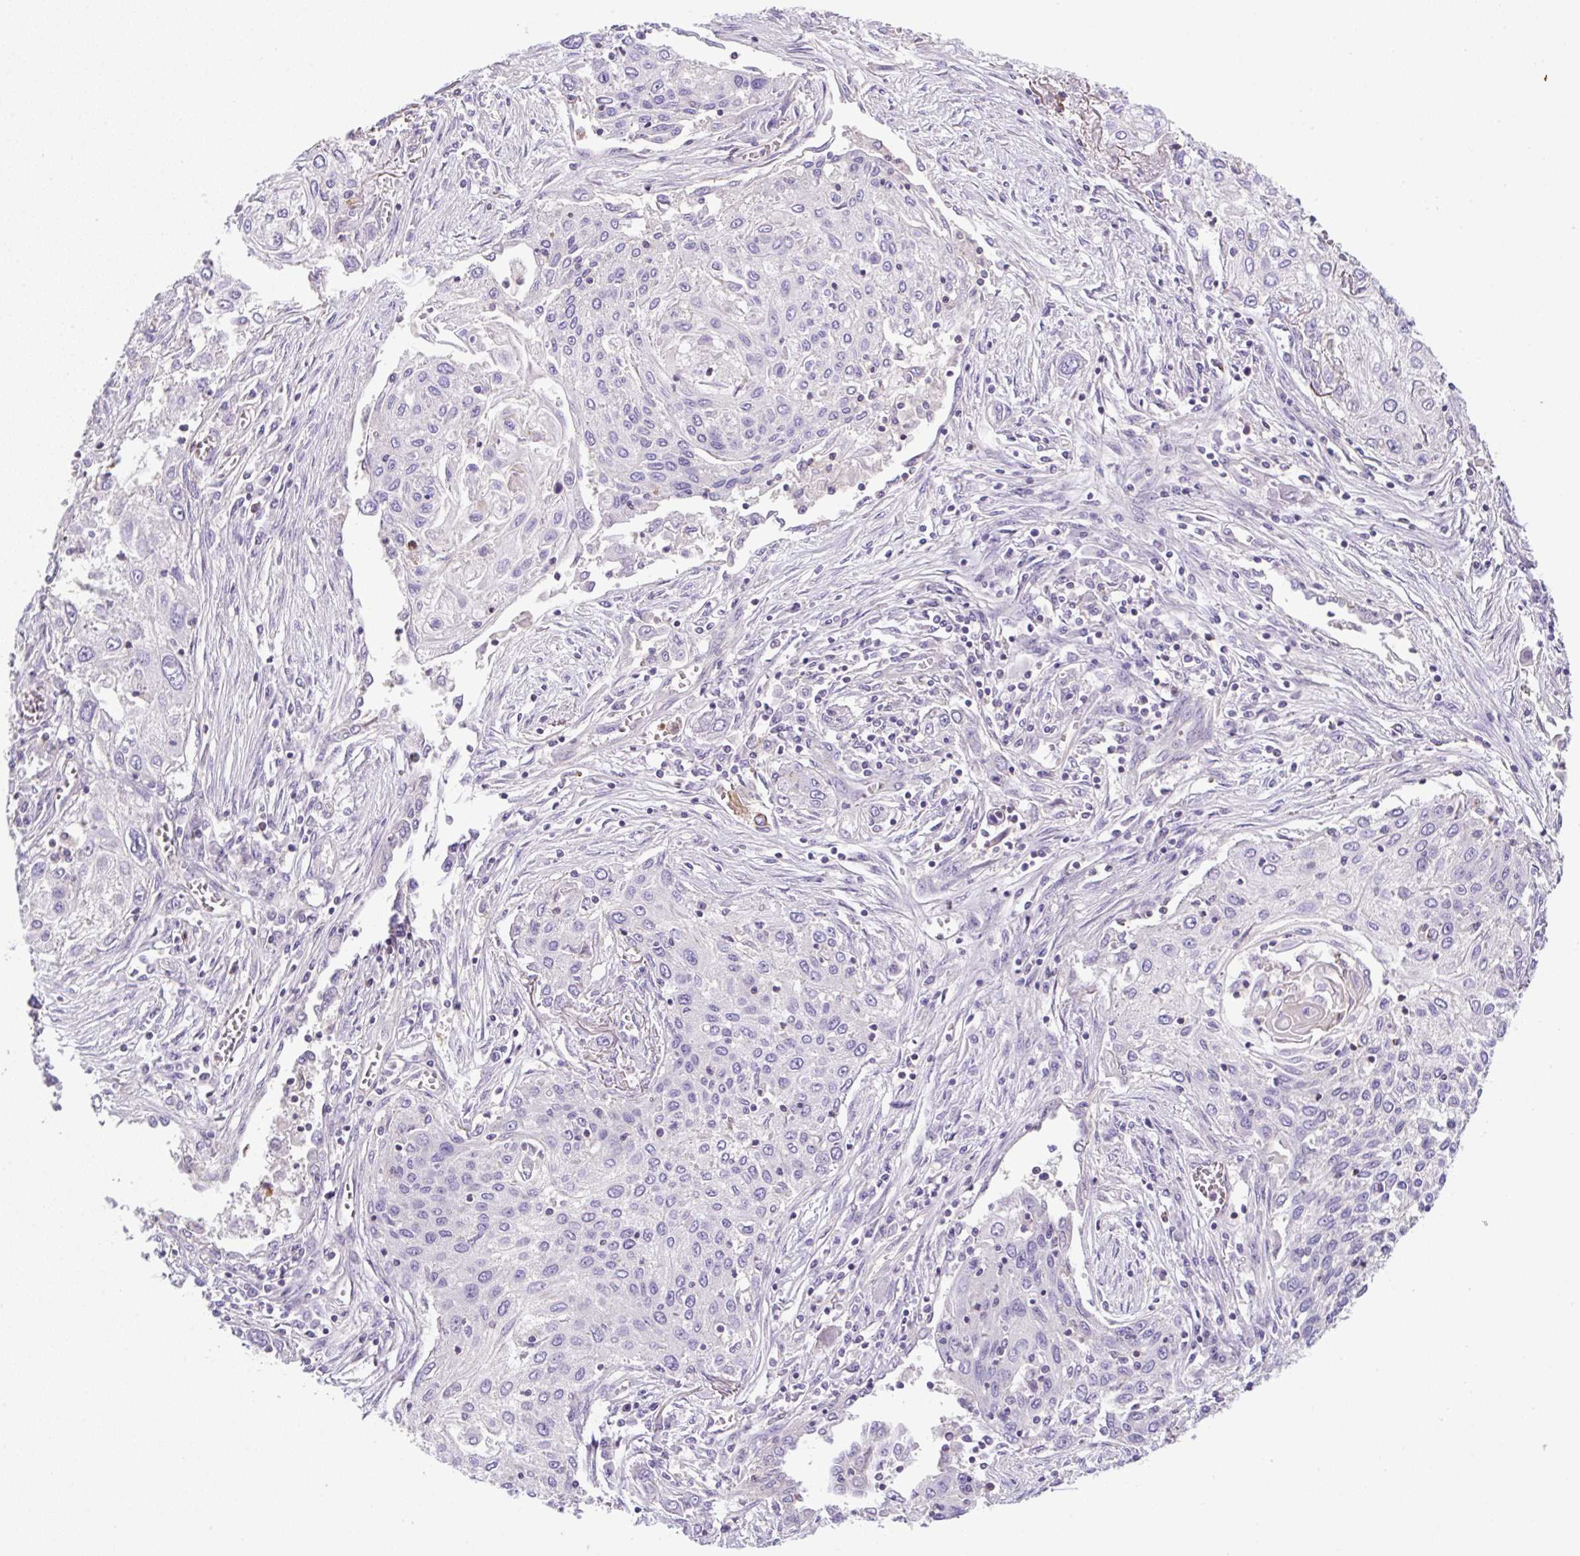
{"staining": {"intensity": "negative", "quantity": "none", "location": "none"}, "tissue": "lung cancer", "cell_type": "Tumor cells", "image_type": "cancer", "snomed": [{"axis": "morphology", "description": "Squamous cell carcinoma, NOS"}, {"axis": "topography", "description": "Lung"}], "caption": "Protein analysis of lung cancer demonstrates no significant staining in tumor cells.", "gene": "NPTN", "patient": {"sex": "female", "age": 69}}